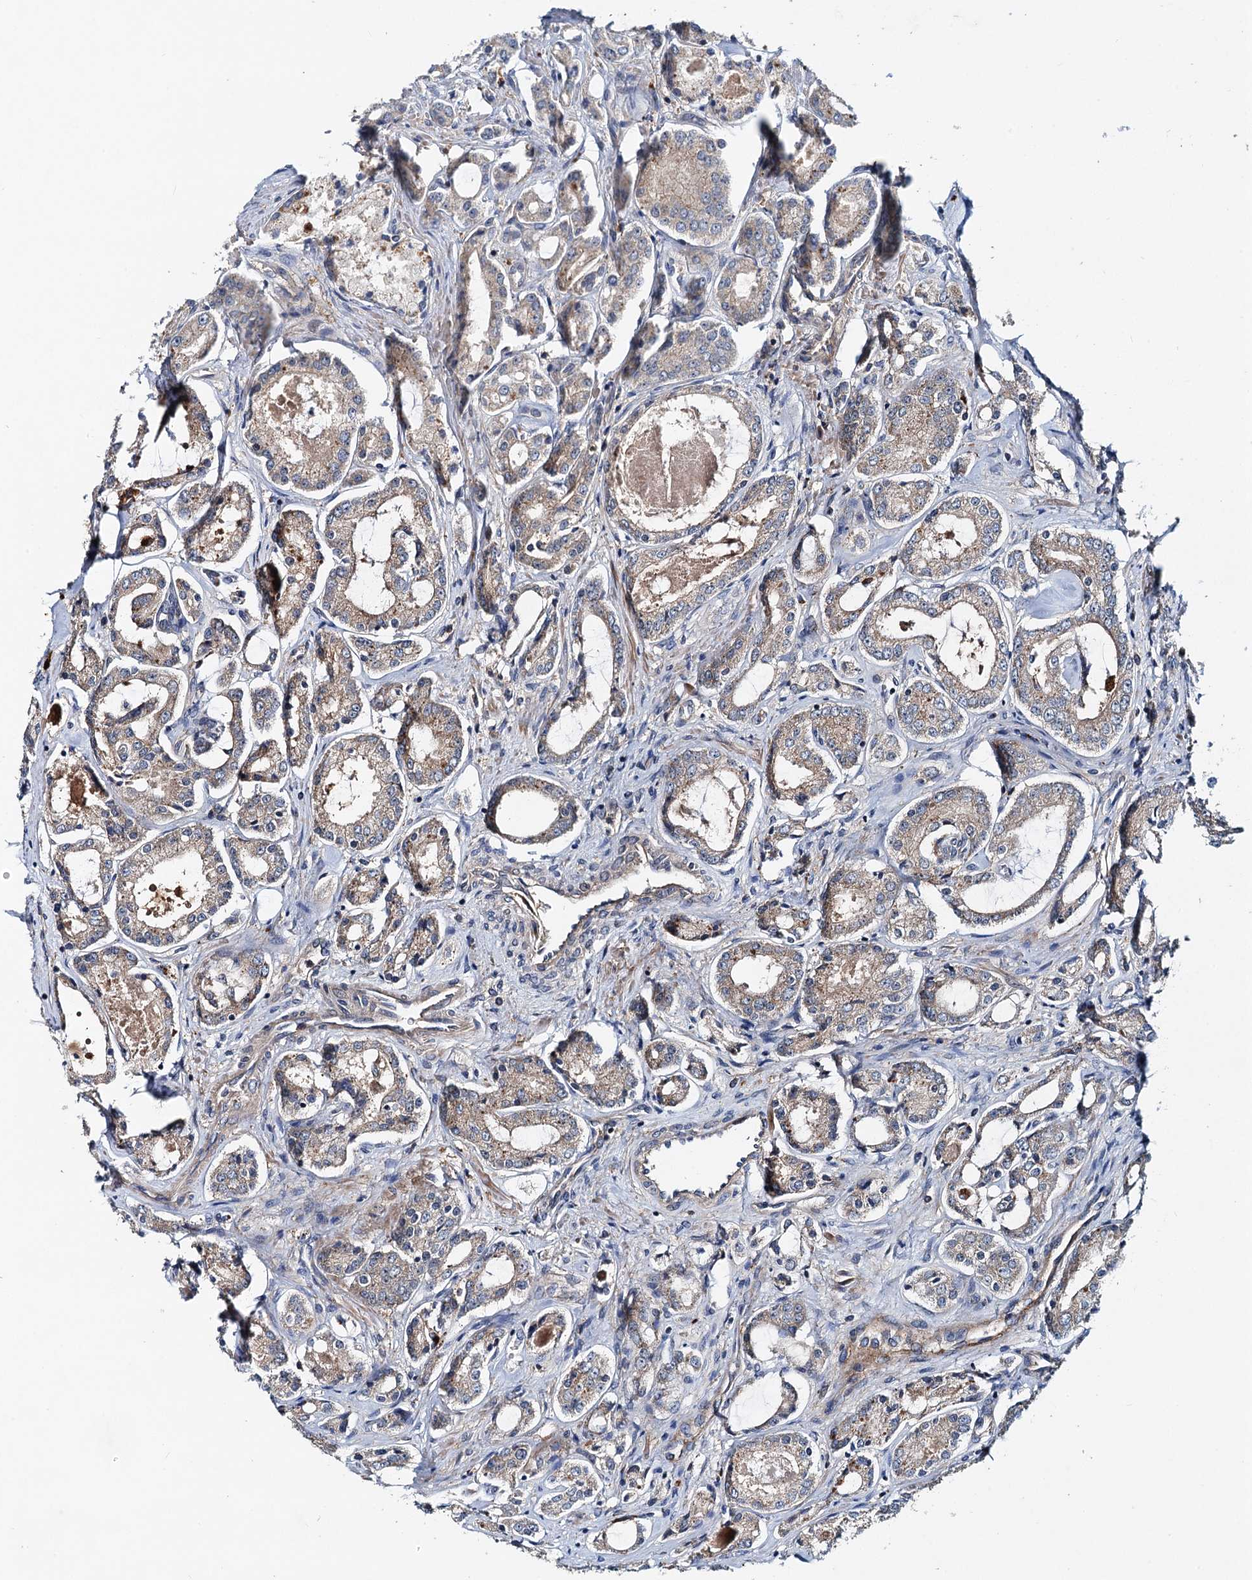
{"staining": {"intensity": "weak", "quantity": "25%-75%", "location": "cytoplasmic/membranous"}, "tissue": "prostate cancer", "cell_type": "Tumor cells", "image_type": "cancer", "snomed": [{"axis": "morphology", "description": "Adenocarcinoma, Low grade"}, {"axis": "topography", "description": "Prostate"}], "caption": "The histopathology image shows a brown stain indicating the presence of a protein in the cytoplasmic/membranous of tumor cells in prostate cancer (low-grade adenocarcinoma).", "gene": "EFL1", "patient": {"sex": "male", "age": 68}}